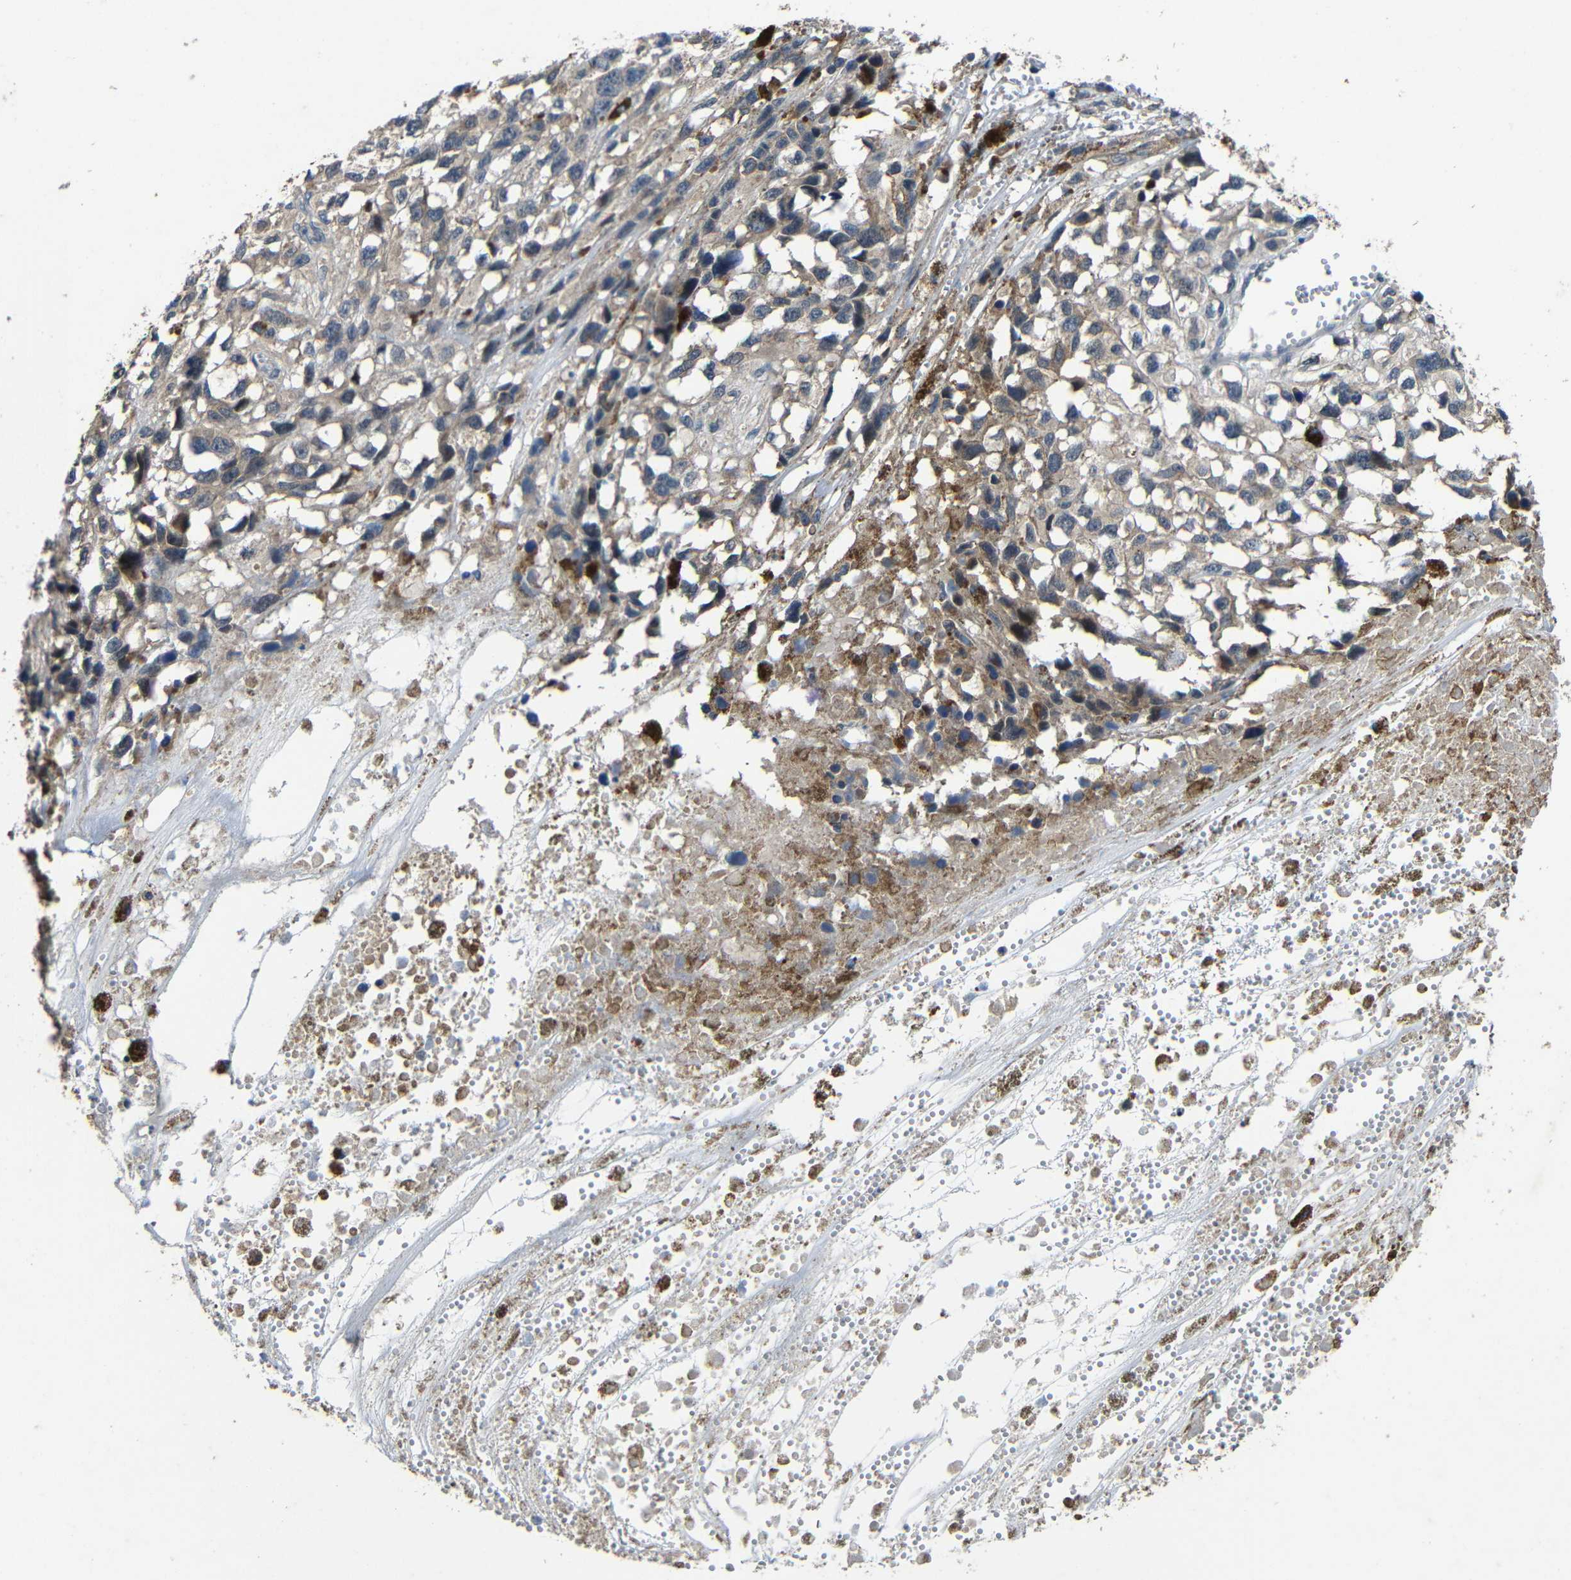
{"staining": {"intensity": "weak", "quantity": "<25%", "location": "cytoplasmic/membranous"}, "tissue": "melanoma", "cell_type": "Tumor cells", "image_type": "cancer", "snomed": [{"axis": "morphology", "description": "Malignant melanoma, Metastatic site"}, {"axis": "topography", "description": "Lymph node"}], "caption": "There is no significant staining in tumor cells of malignant melanoma (metastatic site).", "gene": "C6orf89", "patient": {"sex": "male", "age": 59}}